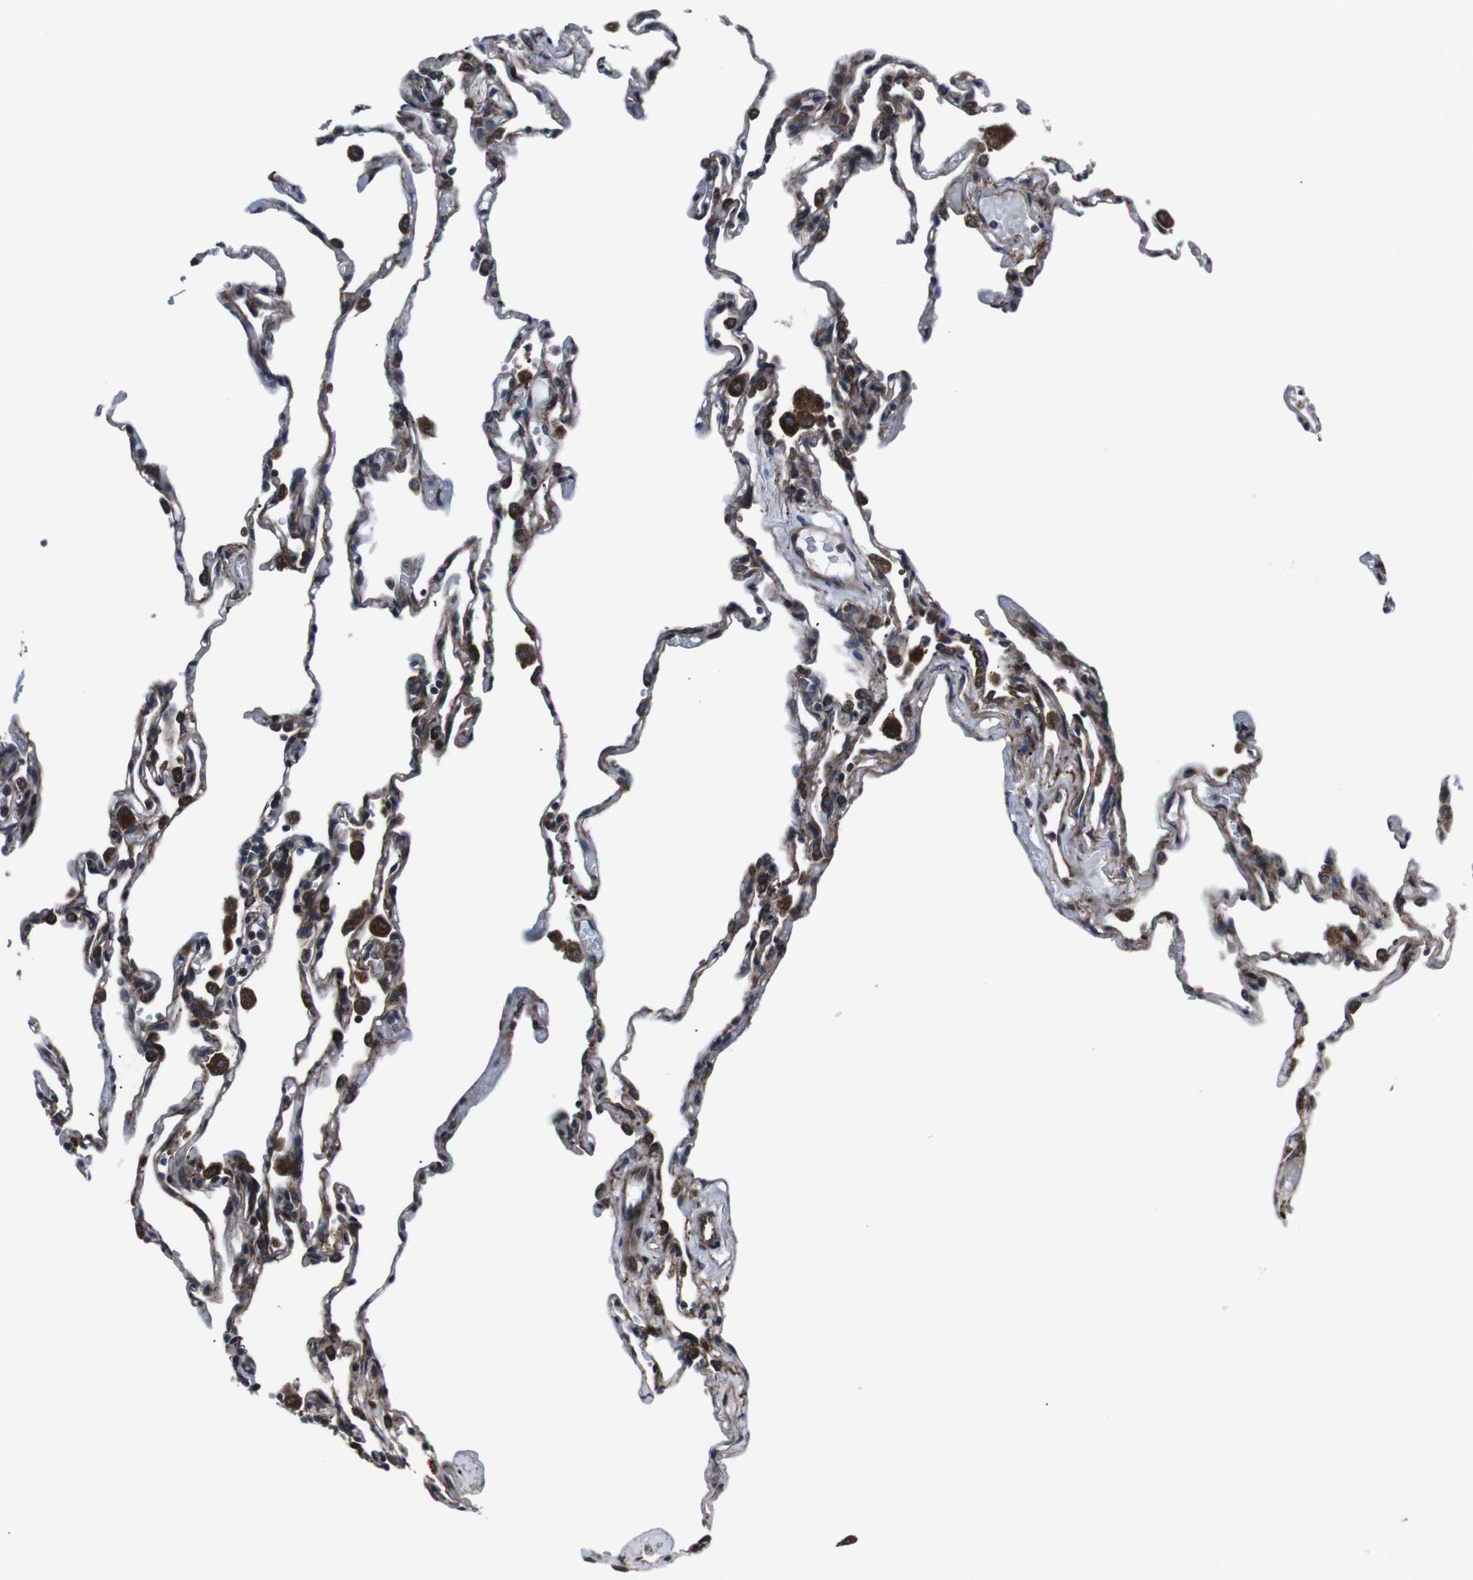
{"staining": {"intensity": "weak", "quantity": "25%-75%", "location": "cytoplasmic/membranous"}, "tissue": "lung", "cell_type": "Alveolar cells", "image_type": "normal", "snomed": [{"axis": "morphology", "description": "Normal tissue, NOS"}, {"axis": "topography", "description": "Lung"}], "caption": "Alveolar cells exhibit low levels of weak cytoplasmic/membranous expression in about 25%-75% of cells in normal lung. (Brightfield microscopy of DAB IHC at high magnification).", "gene": "EIF4A2", "patient": {"sex": "male", "age": 59}}